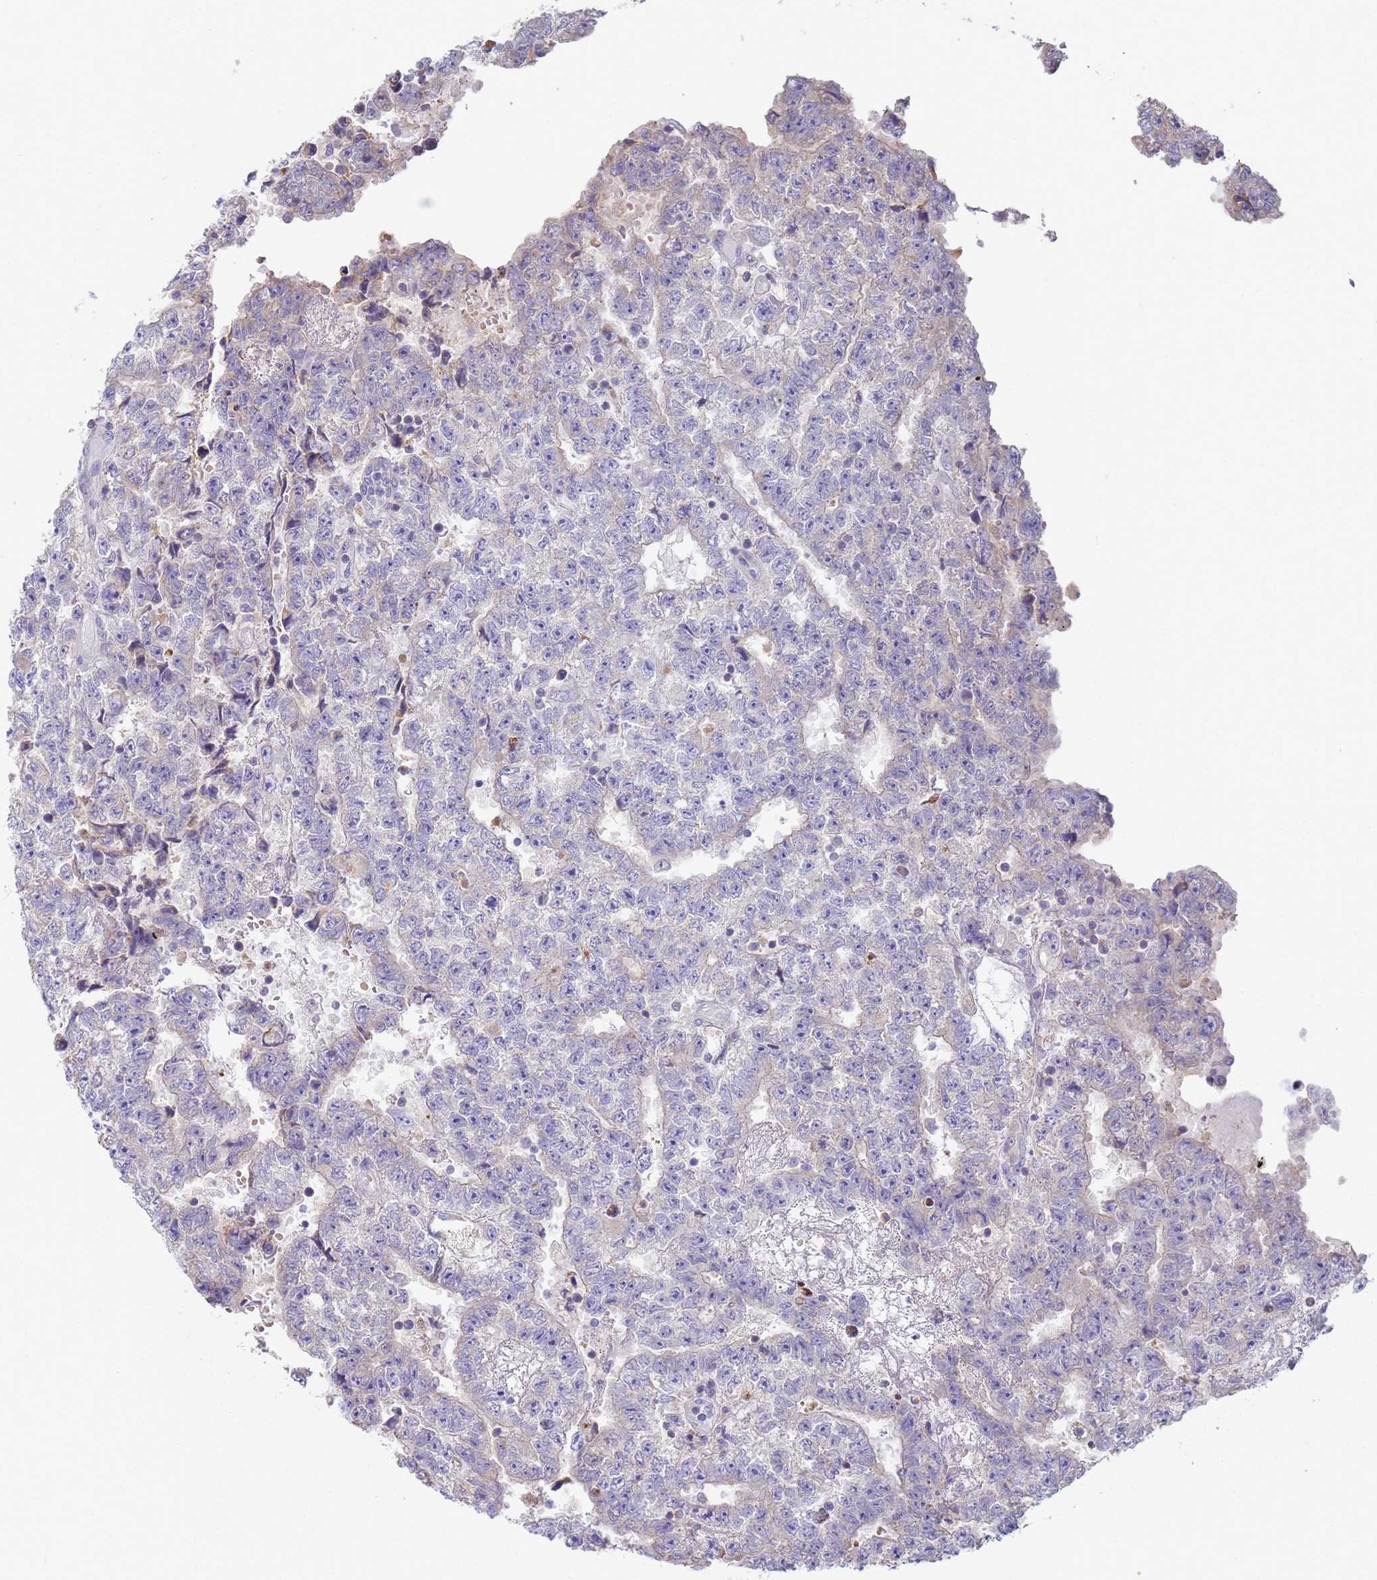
{"staining": {"intensity": "negative", "quantity": "none", "location": "none"}, "tissue": "testis cancer", "cell_type": "Tumor cells", "image_type": "cancer", "snomed": [{"axis": "morphology", "description": "Carcinoma, Embryonal, NOS"}, {"axis": "topography", "description": "Testis"}], "caption": "Immunohistochemistry of testis embryonal carcinoma exhibits no staining in tumor cells.", "gene": "CR1", "patient": {"sex": "male", "age": 25}}